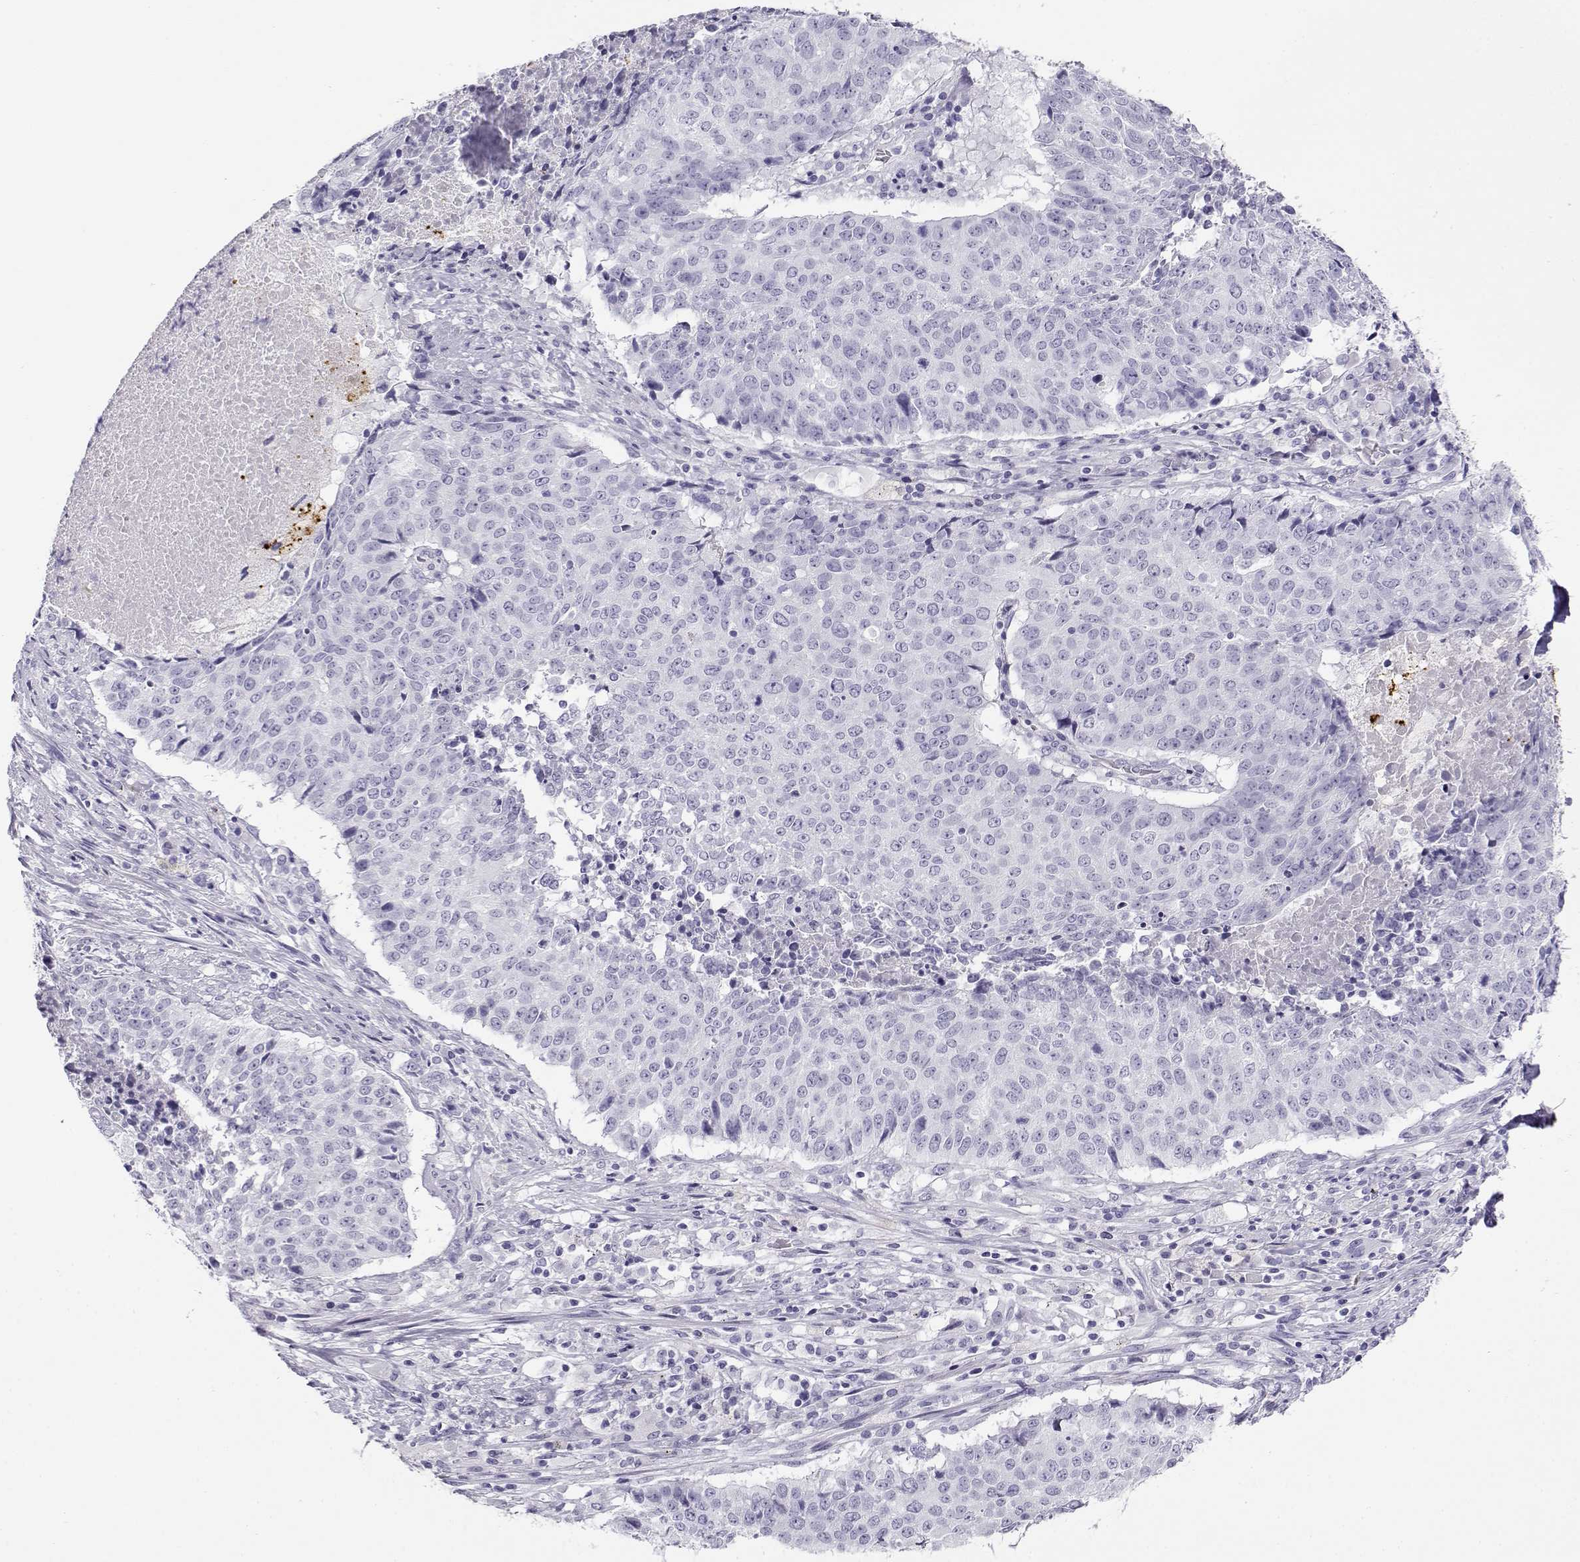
{"staining": {"intensity": "negative", "quantity": "none", "location": "none"}, "tissue": "lung cancer", "cell_type": "Tumor cells", "image_type": "cancer", "snomed": [{"axis": "morphology", "description": "Normal tissue, NOS"}, {"axis": "morphology", "description": "Squamous cell carcinoma, NOS"}, {"axis": "topography", "description": "Bronchus"}, {"axis": "topography", "description": "Lung"}], "caption": "The image shows no significant staining in tumor cells of squamous cell carcinoma (lung). (Stains: DAB (3,3'-diaminobenzidine) immunohistochemistry (IHC) with hematoxylin counter stain, Microscopy: brightfield microscopy at high magnification).", "gene": "RHOXF2", "patient": {"sex": "male", "age": 64}}